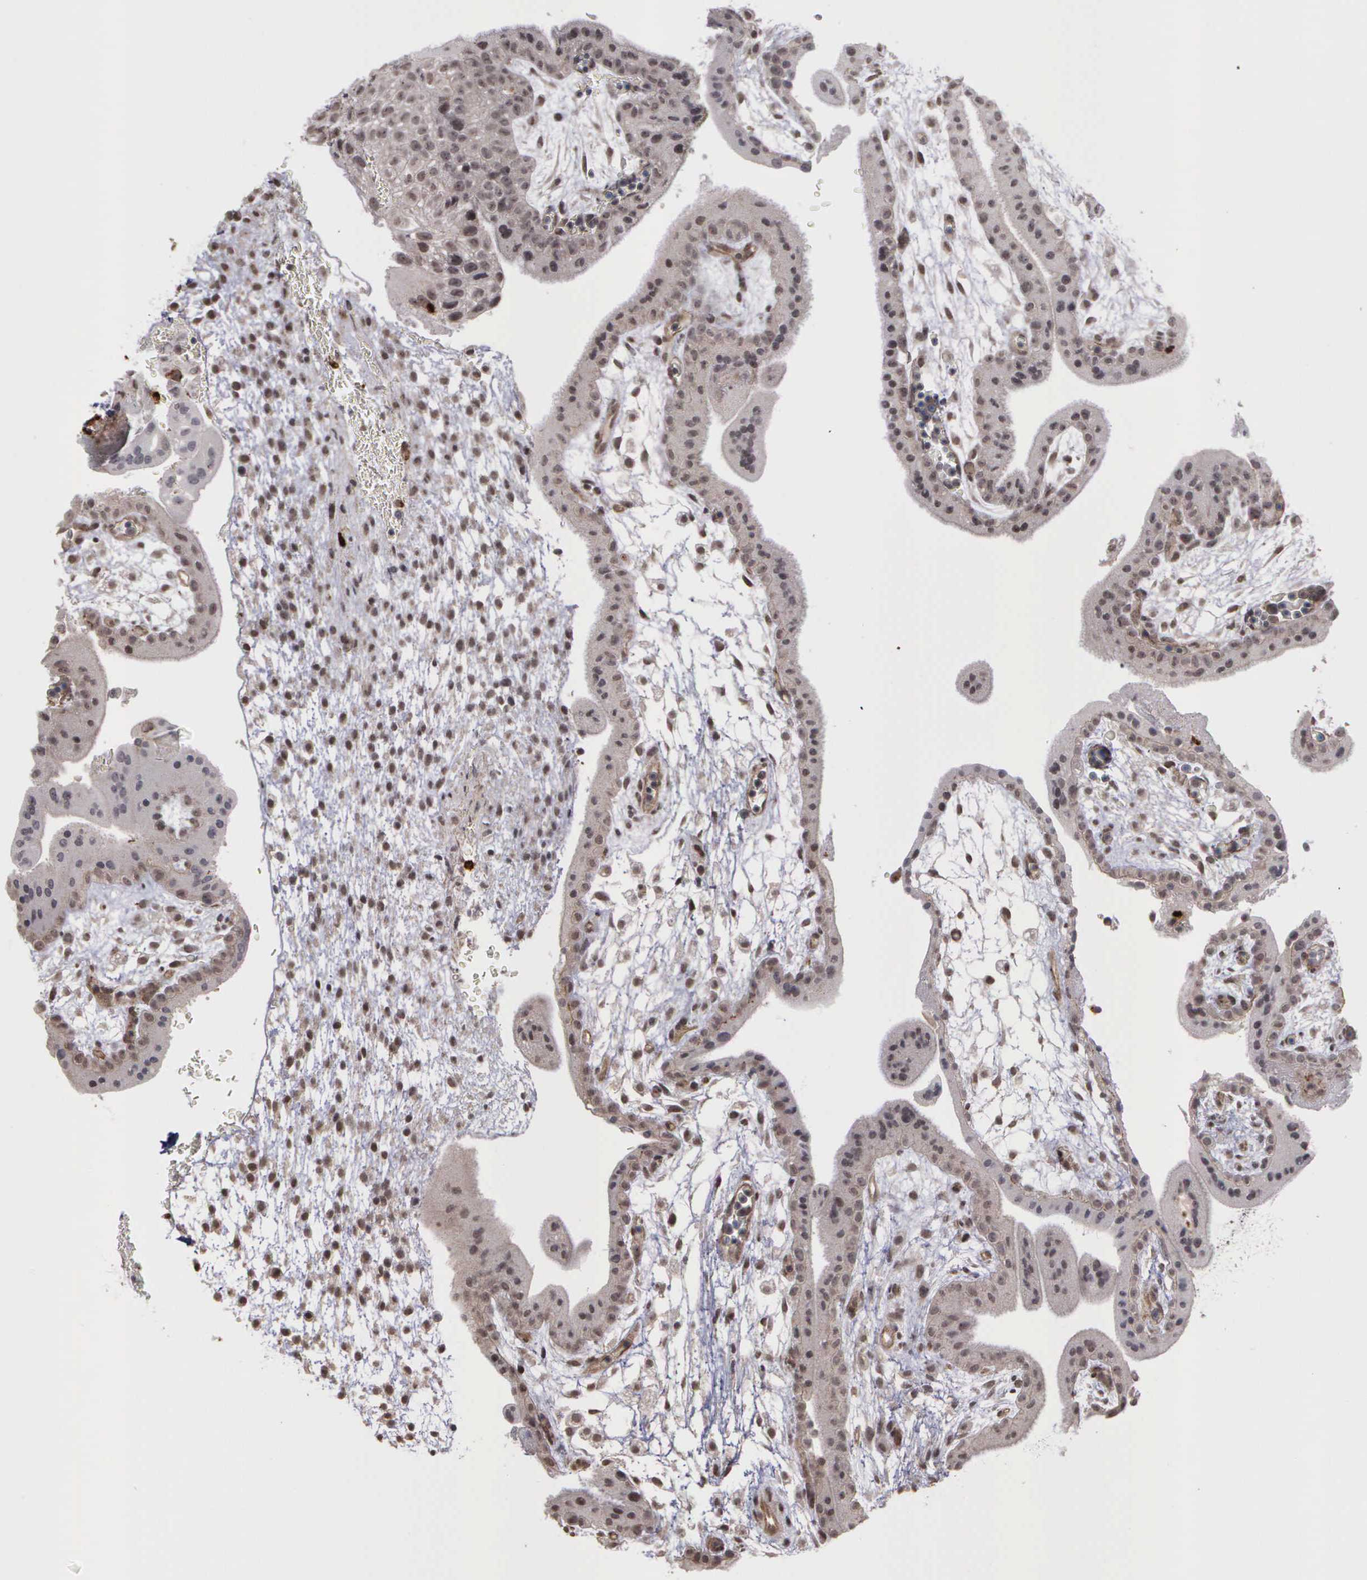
{"staining": {"intensity": "moderate", "quantity": ">75%", "location": "nuclear"}, "tissue": "placenta", "cell_type": "Decidual cells", "image_type": "normal", "snomed": [{"axis": "morphology", "description": "Normal tissue, NOS"}, {"axis": "topography", "description": "Placenta"}], "caption": "Protein analysis of unremarkable placenta exhibits moderate nuclear expression in approximately >75% of decidual cells.", "gene": "MMP9", "patient": {"sex": "female", "age": 35}}